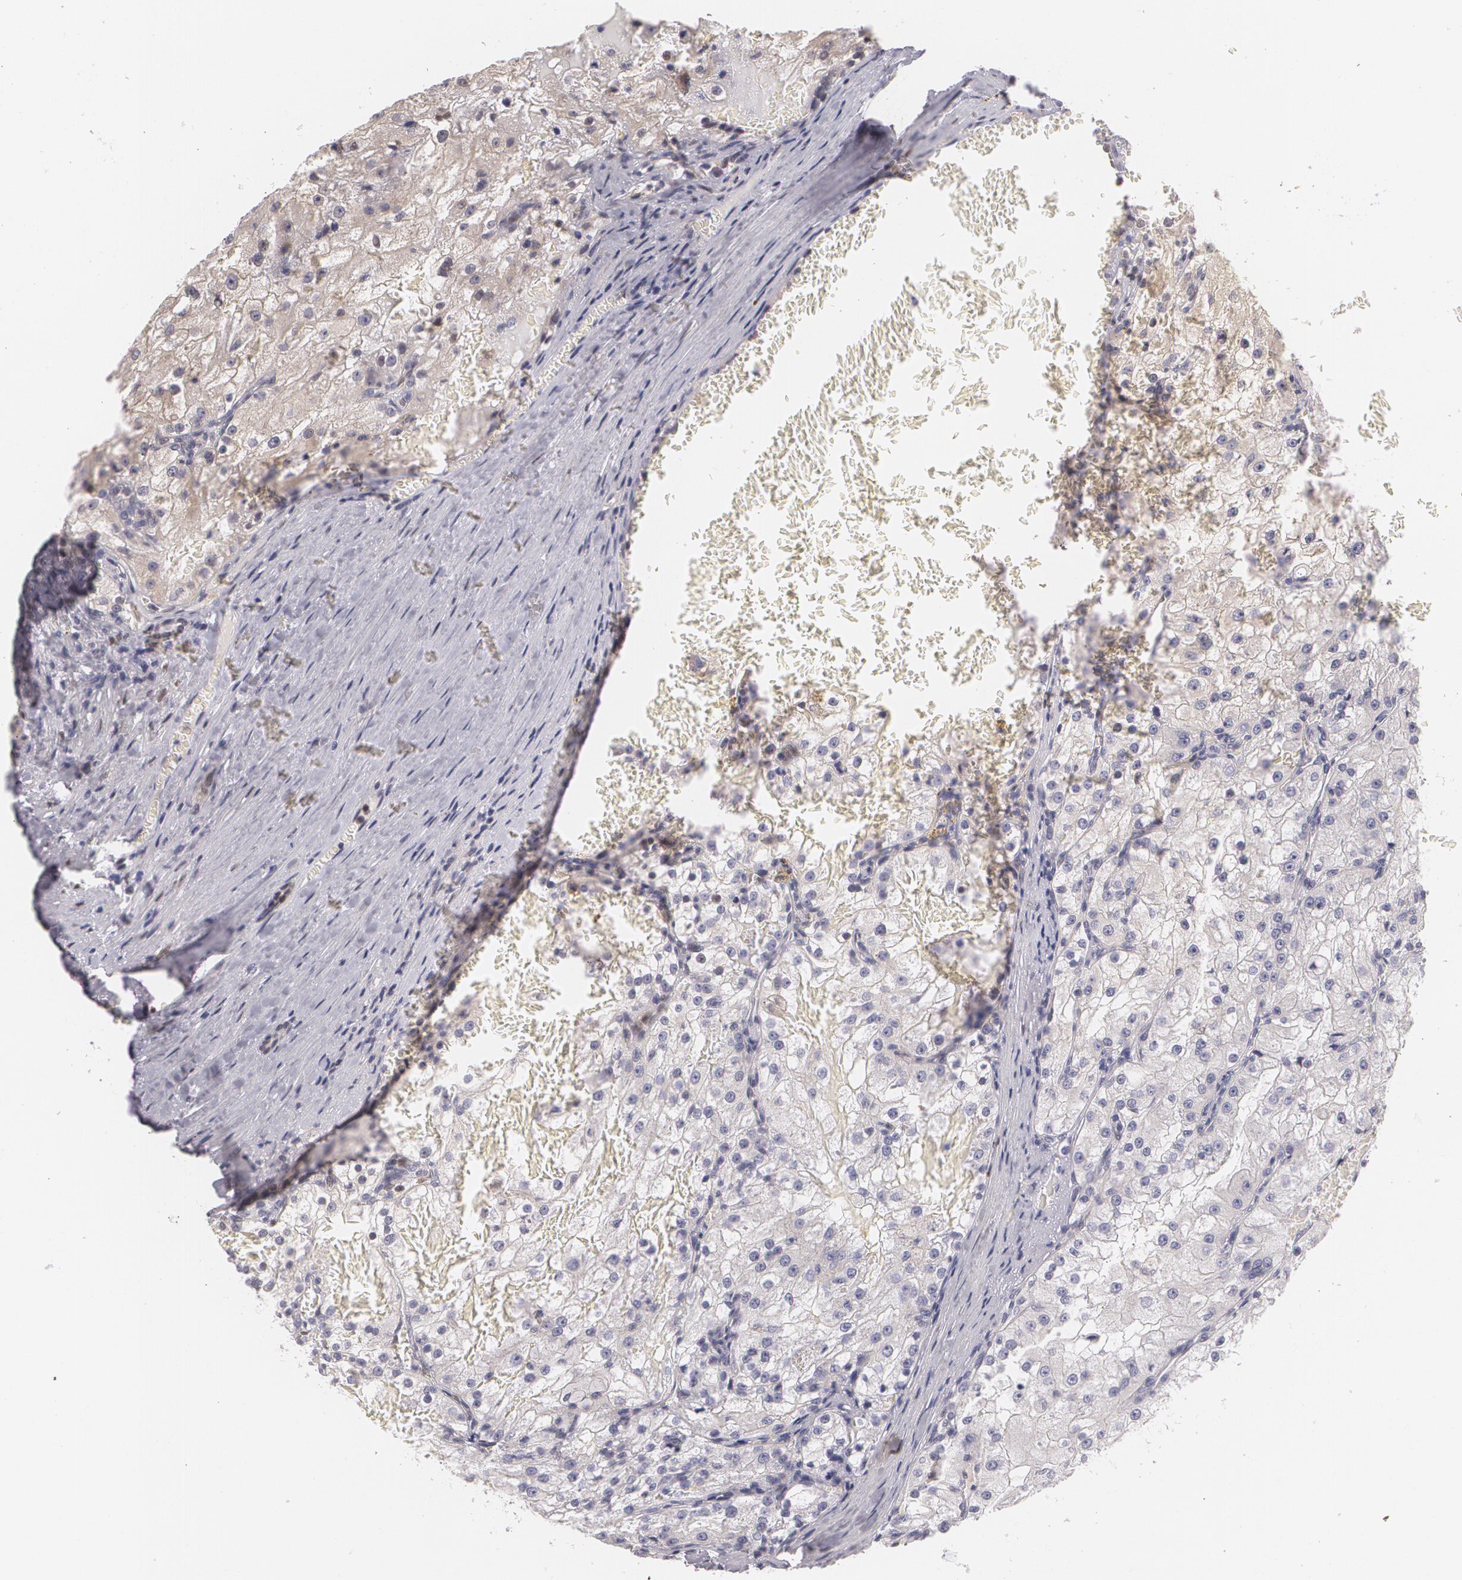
{"staining": {"intensity": "negative", "quantity": "none", "location": "none"}, "tissue": "renal cancer", "cell_type": "Tumor cells", "image_type": "cancer", "snomed": [{"axis": "morphology", "description": "Adenocarcinoma, NOS"}, {"axis": "topography", "description": "Kidney"}], "caption": "High power microscopy histopathology image of an immunohistochemistry (IHC) image of renal cancer, revealing no significant positivity in tumor cells.", "gene": "ZBTB16", "patient": {"sex": "female", "age": 74}}